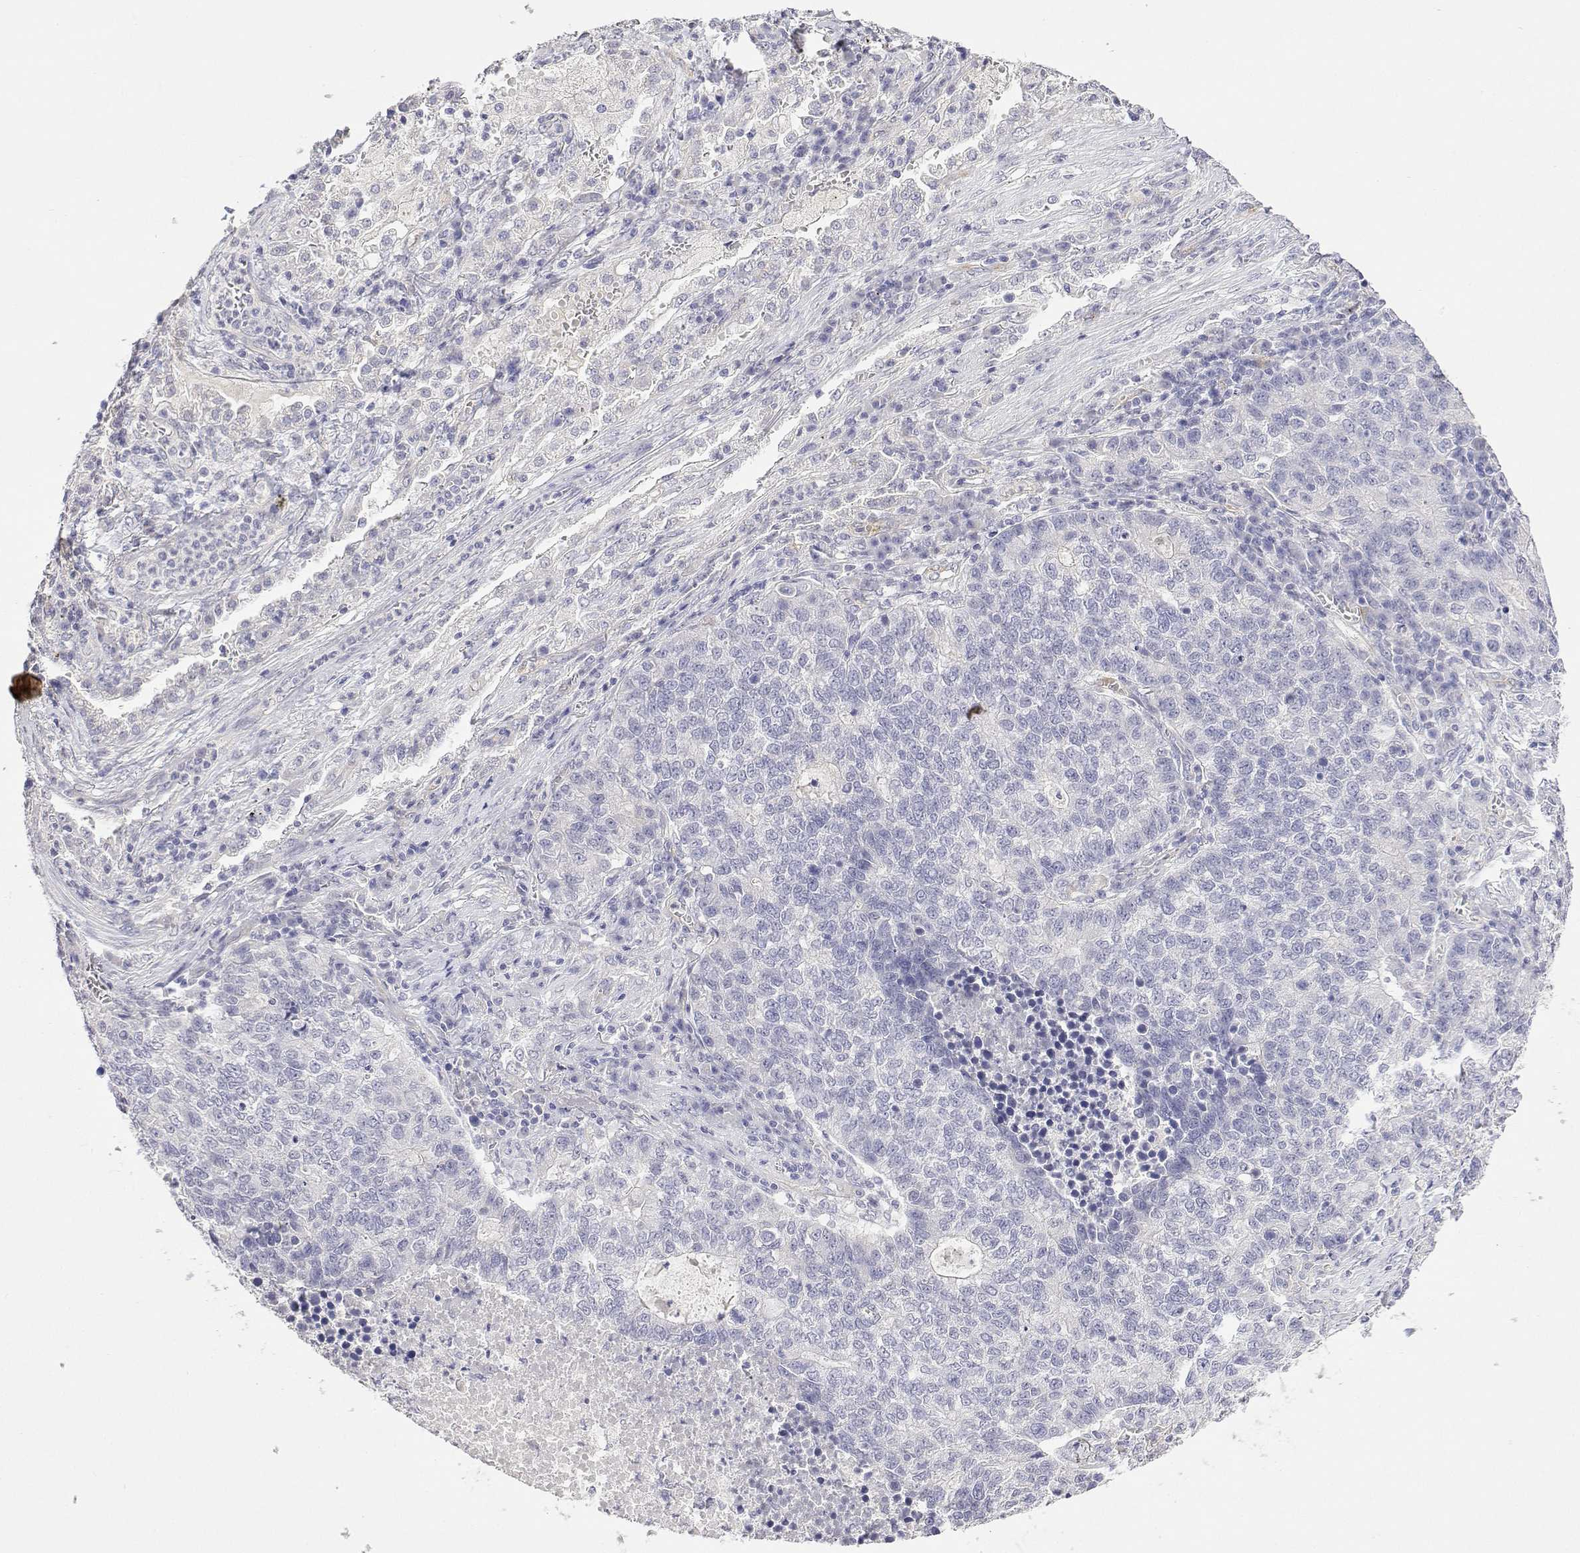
{"staining": {"intensity": "negative", "quantity": "none", "location": "none"}, "tissue": "lung cancer", "cell_type": "Tumor cells", "image_type": "cancer", "snomed": [{"axis": "morphology", "description": "Adenocarcinoma, NOS"}, {"axis": "topography", "description": "Lung"}], "caption": "Tumor cells show no significant staining in adenocarcinoma (lung).", "gene": "PLCB1", "patient": {"sex": "male", "age": 57}}